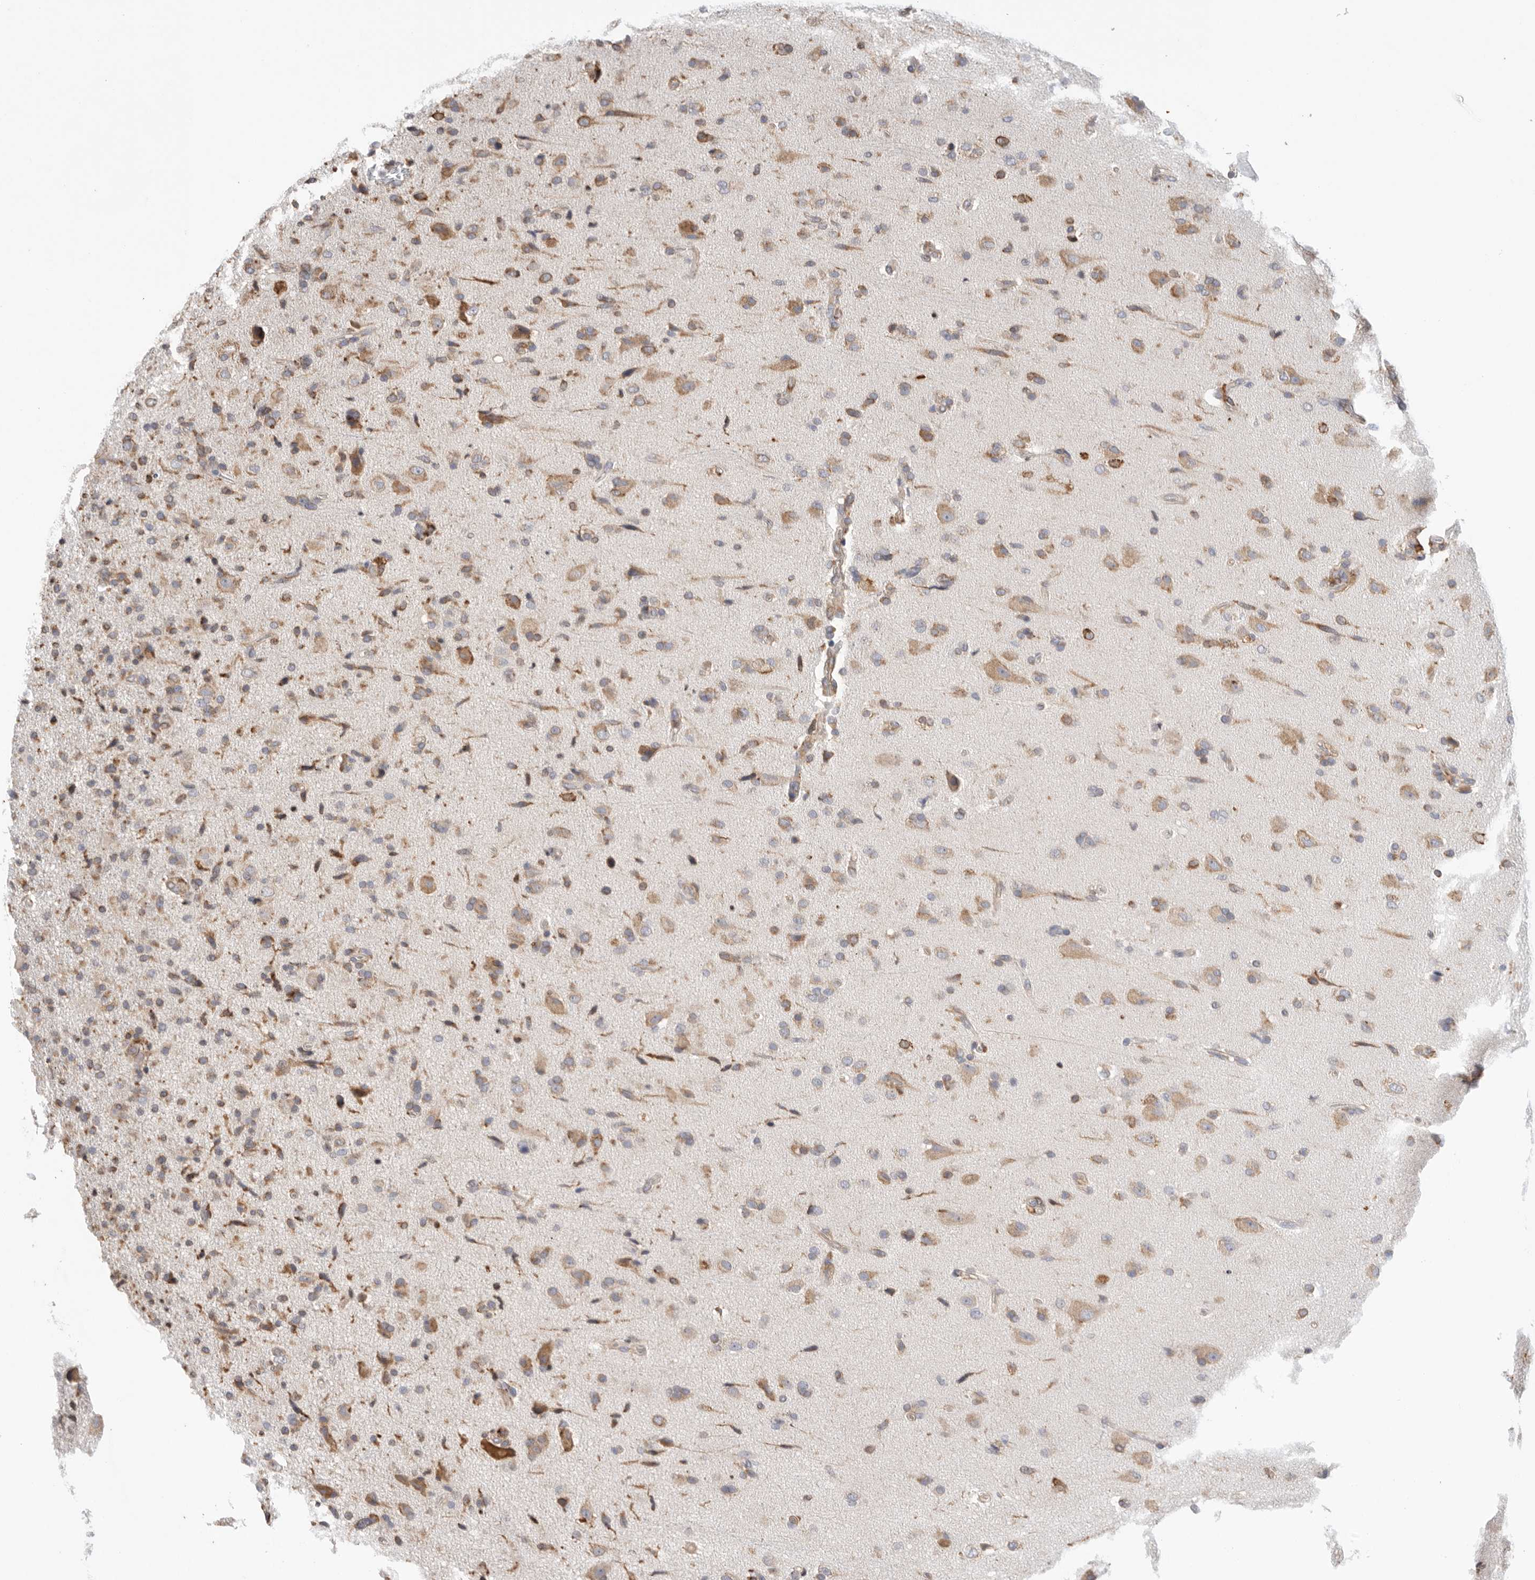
{"staining": {"intensity": "moderate", "quantity": "25%-75%", "location": "cytoplasmic/membranous"}, "tissue": "glioma", "cell_type": "Tumor cells", "image_type": "cancer", "snomed": [{"axis": "morphology", "description": "Glioma, malignant, High grade"}, {"axis": "topography", "description": "Brain"}], "caption": "The micrograph exhibits immunohistochemical staining of malignant glioma (high-grade). There is moderate cytoplasmic/membranous staining is seen in about 25%-75% of tumor cells.", "gene": "BLOC1S5", "patient": {"sex": "male", "age": 72}}